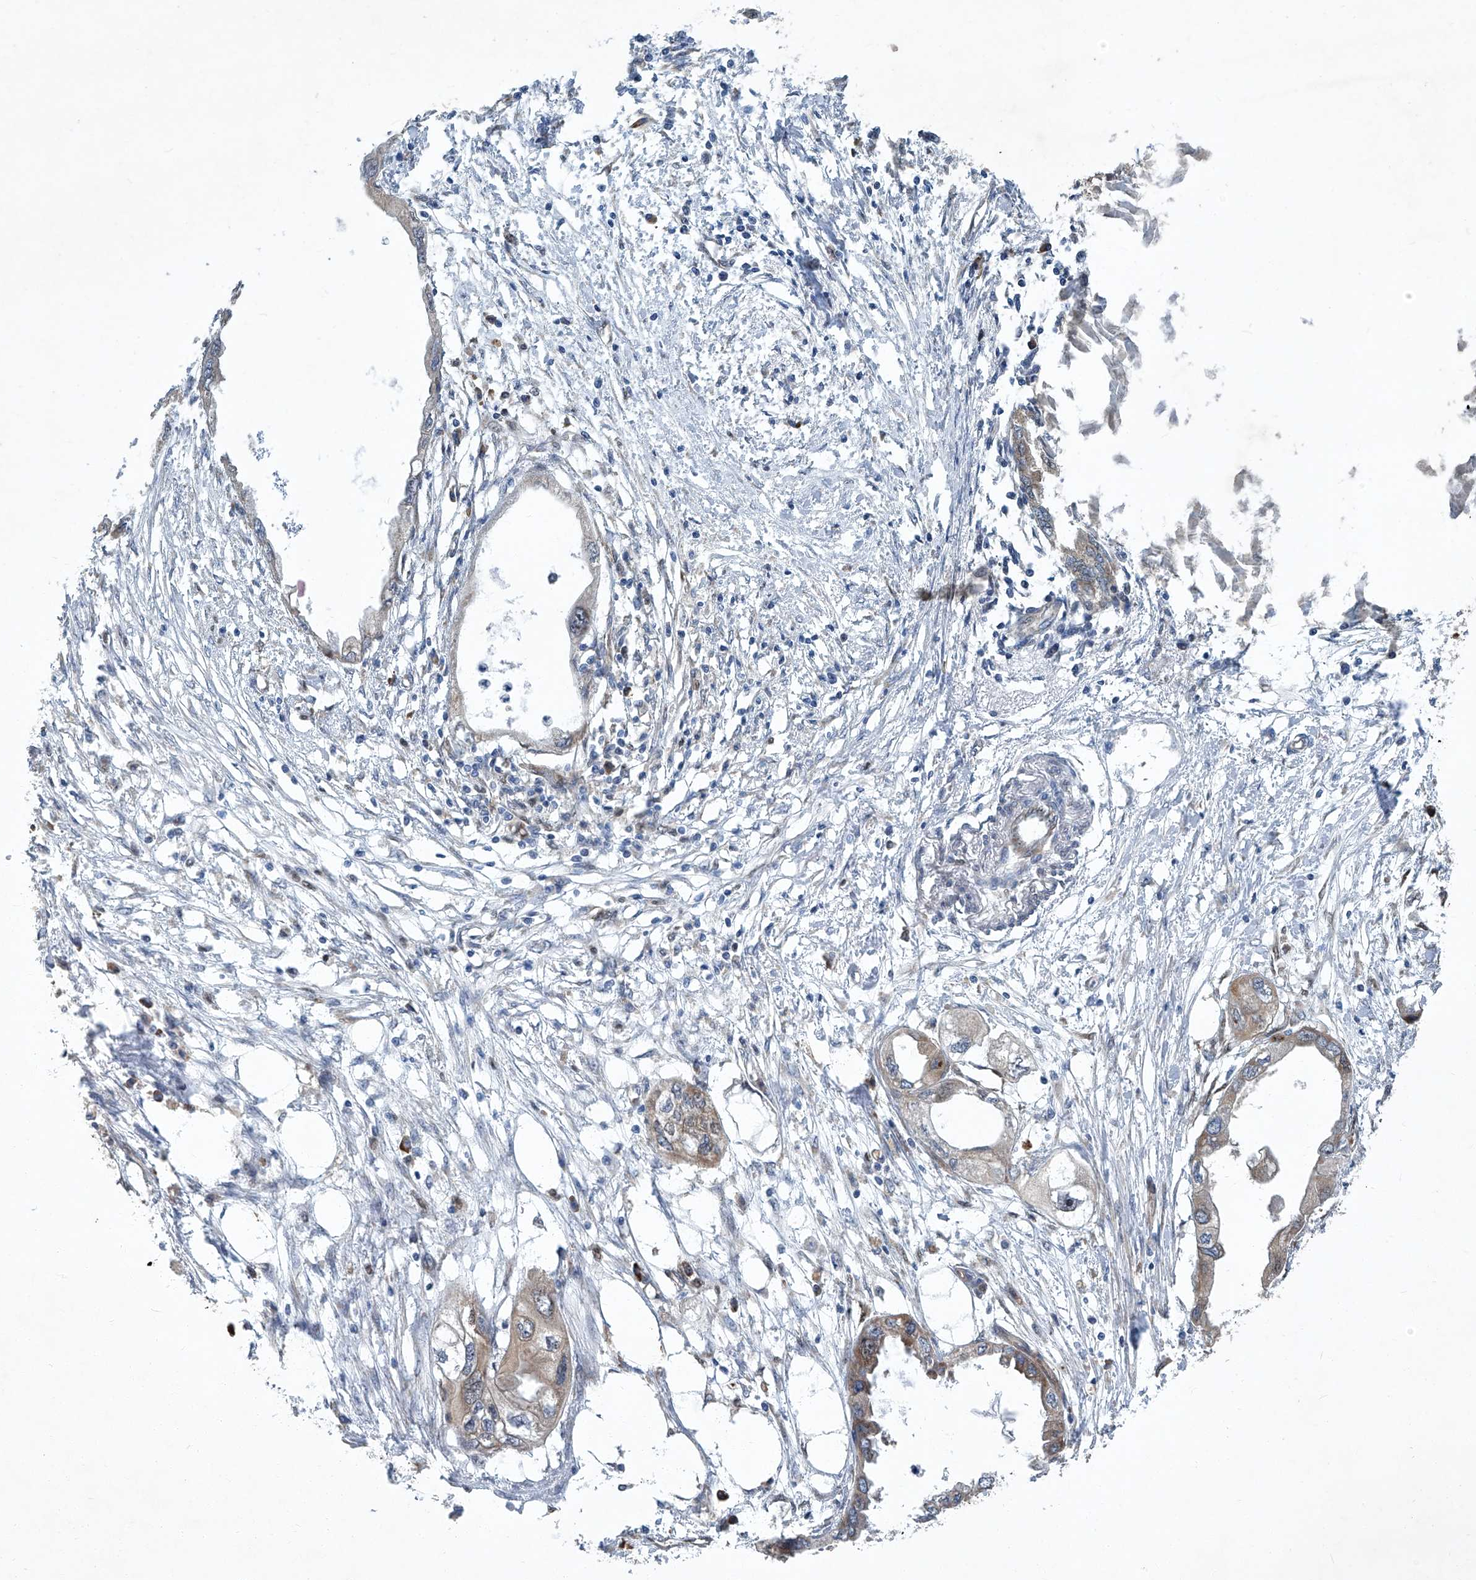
{"staining": {"intensity": "moderate", "quantity": "25%-75%", "location": "cytoplasmic/membranous"}, "tissue": "endometrial cancer", "cell_type": "Tumor cells", "image_type": "cancer", "snomed": [{"axis": "morphology", "description": "Adenocarcinoma, NOS"}, {"axis": "morphology", "description": "Adenocarcinoma, metastatic, NOS"}, {"axis": "topography", "description": "Adipose tissue"}, {"axis": "topography", "description": "Endometrium"}], "caption": "Protein staining reveals moderate cytoplasmic/membranous positivity in approximately 25%-75% of tumor cells in endometrial cancer.", "gene": "GPR132", "patient": {"sex": "female", "age": 67}}